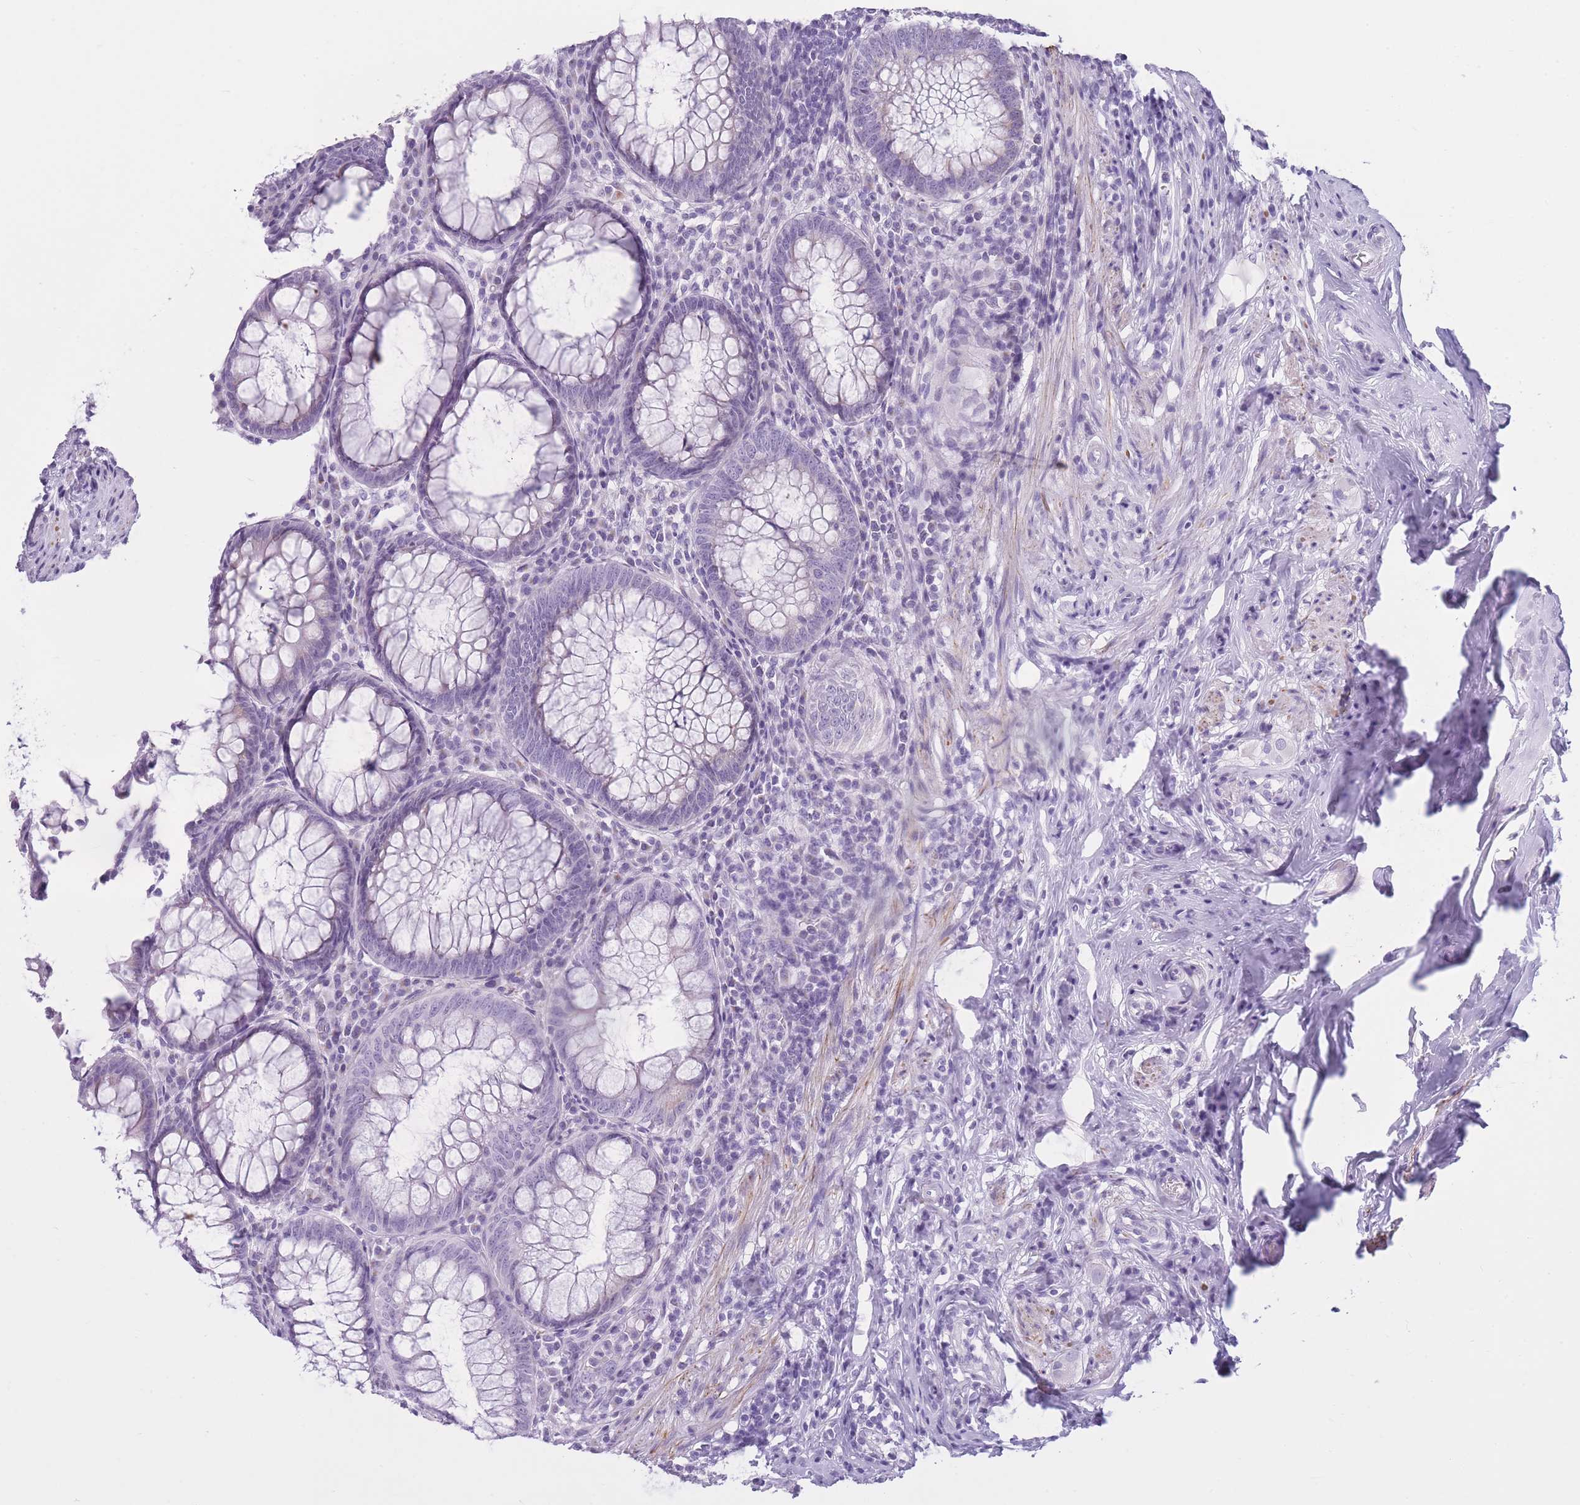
{"staining": {"intensity": "negative", "quantity": "none", "location": "none"}, "tissue": "appendix", "cell_type": "Glandular cells", "image_type": "normal", "snomed": [{"axis": "morphology", "description": "Normal tissue, NOS"}, {"axis": "topography", "description": "Appendix"}], "caption": "This is an immunohistochemistry micrograph of benign appendix. There is no expression in glandular cells.", "gene": "GOLGA6A", "patient": {"sex": "male", "age": 83}}